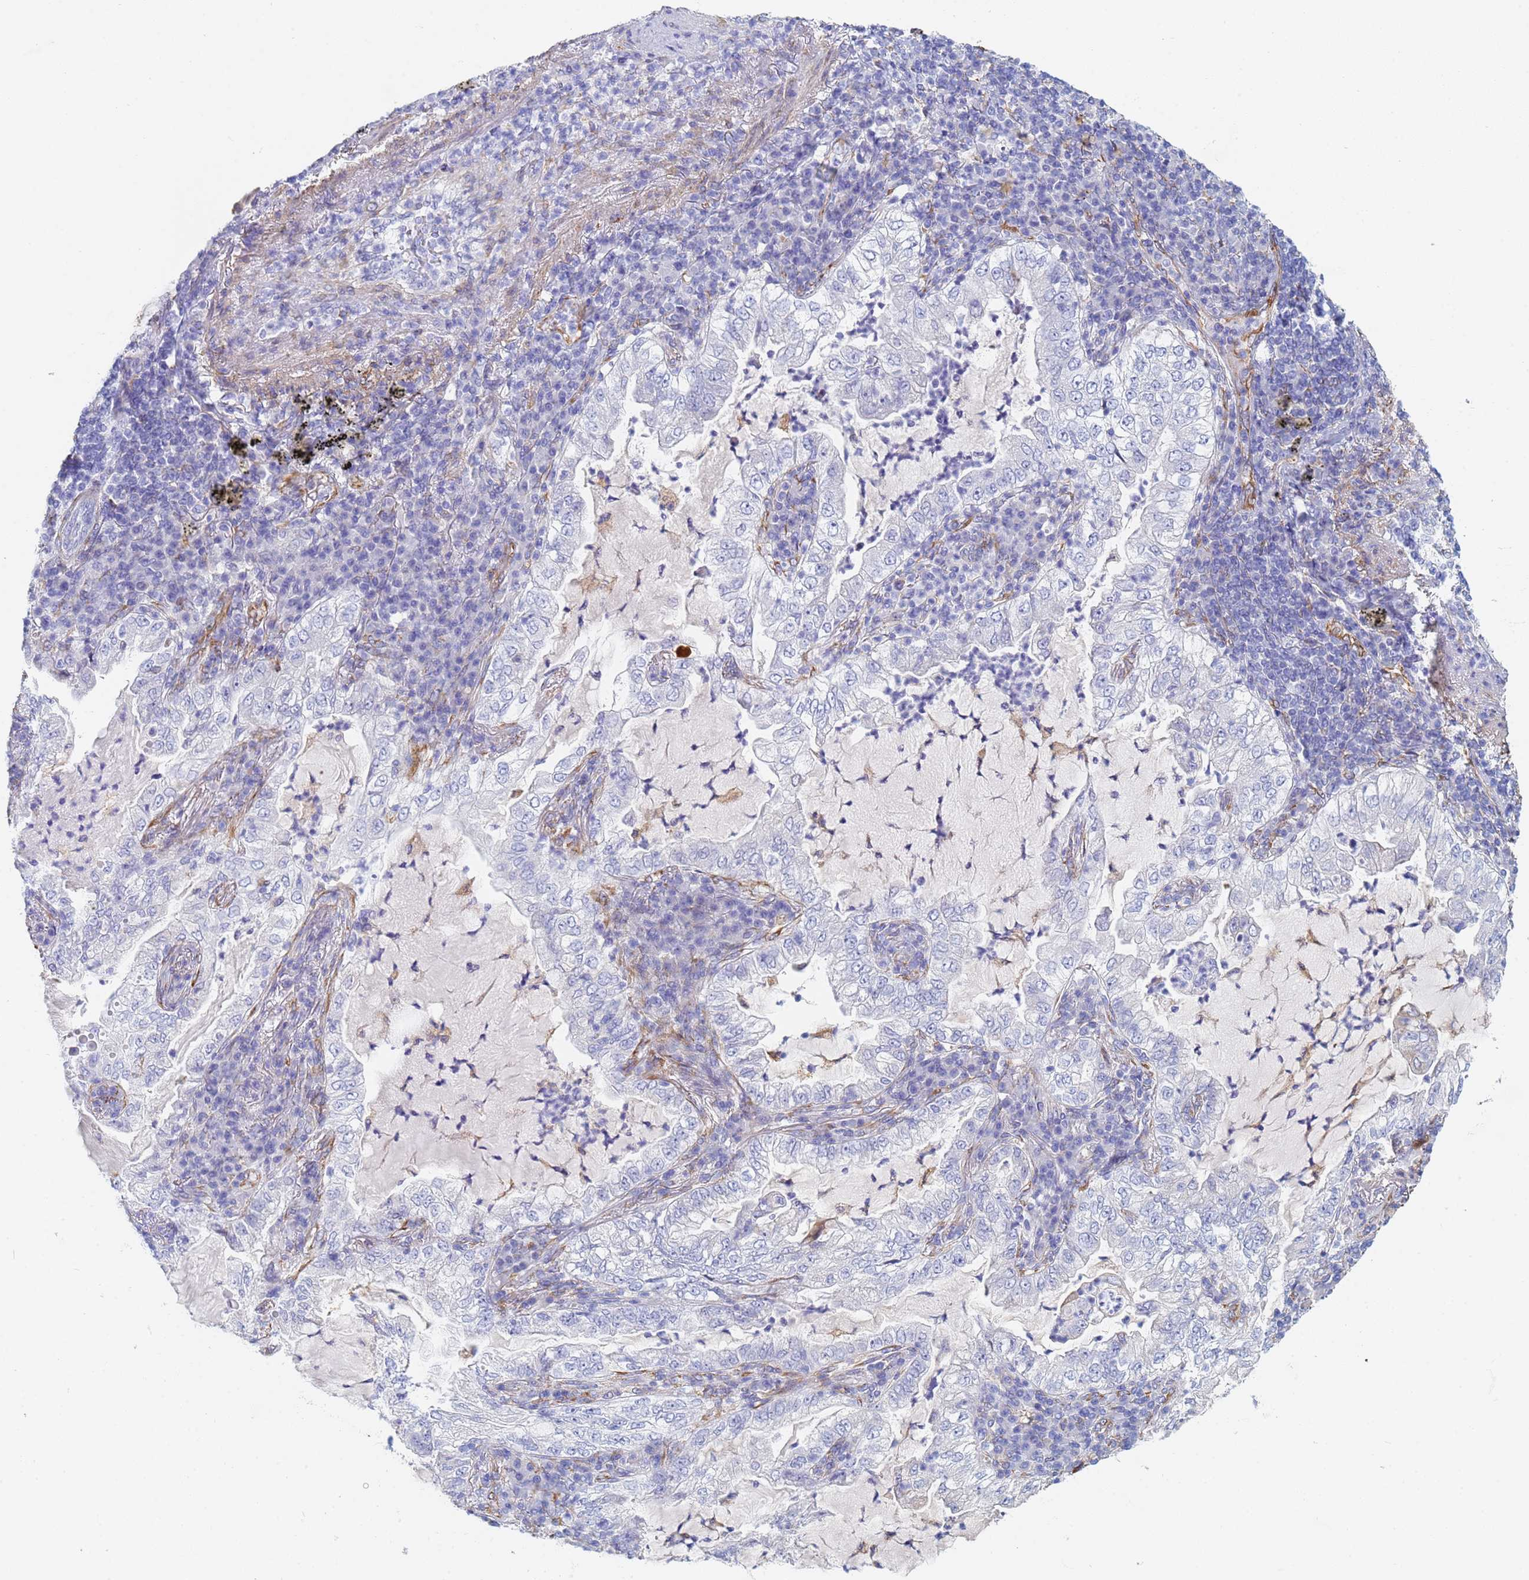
{"staining": {"intensity": "negative", "quantity": "none", "location": "none"}, "tissue": "lung cancer", "cell_type": "Tumor cells", "image_type": "cancer", "snomed": [{"axis": "morphology", "description": "Adenocarcinoma, NOS"}, {"axis": "topography", "description": "Lung"}], "caption": "Immunohistochemistry (IHC) photomicrograph of neoplastic tissue: lung cancer (adenocarcinoma) stained with DAB exhibits no significant protein staining in tumor cells. (DAB IHC, high magnification).", "gene": "GDAP2", "patient": {"sex": "female", "age": 73}}